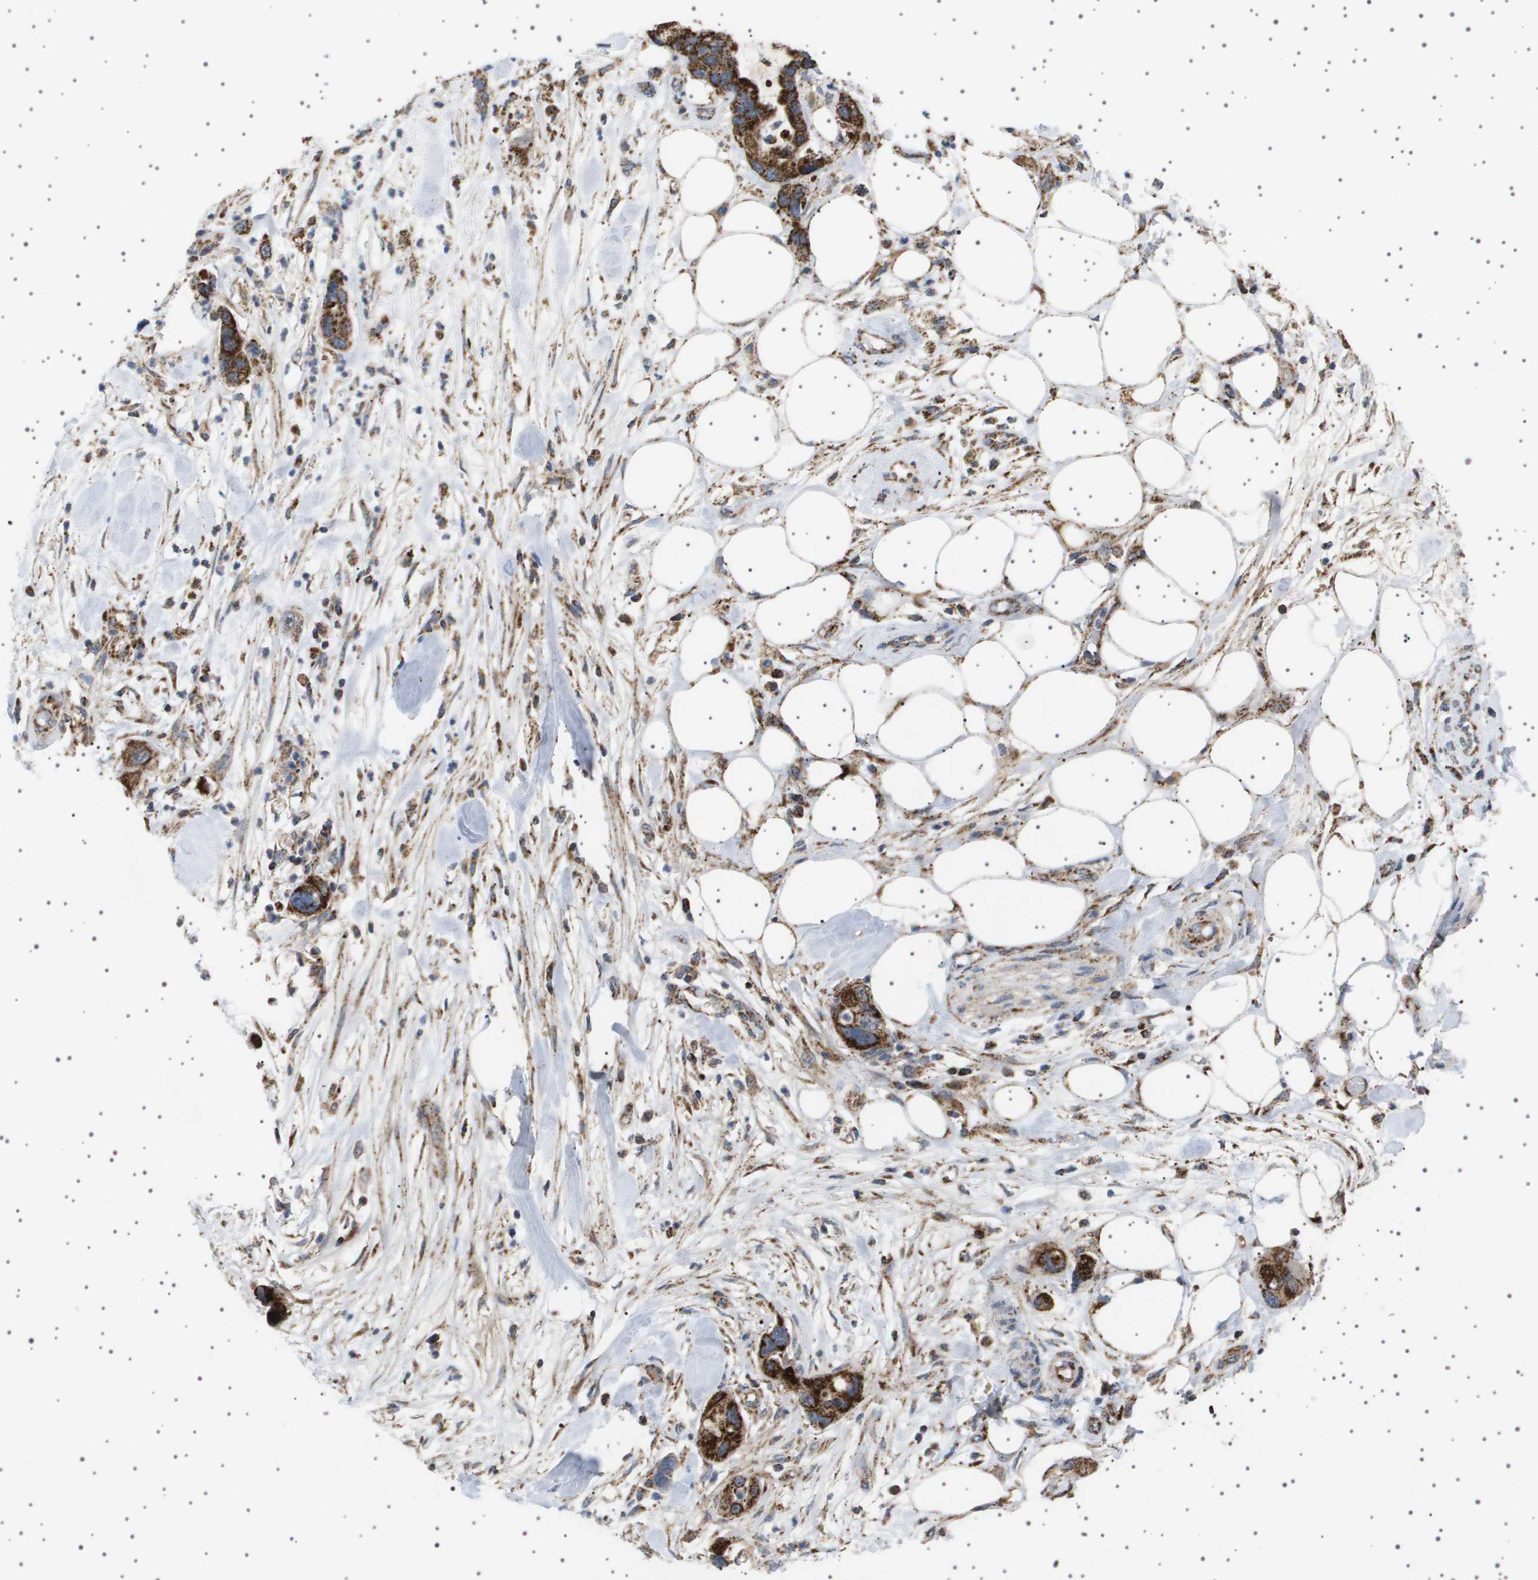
{"staining": {"intensity": "strong", "quantity": ">75%", "location": "cytoplasmic/membranous"}, "tissue": "pancreatic cancer", "cell_type": "Tumor cells", "image_type": "cancer", "snomed": [{"axis": "morphology", "description": "Normal tissue, NOS"}, {"axis": "morphology", "description": "Adenocarcinoma, NOS"}, {"axis": "topography", "description": "Pancreas"}], "caption": "Adenocarcinoma (pancreatic) was stained to show a protein in brown. There is high levels of strong cytoplasmic/membranous expression in approximately >75% of tumor cells.", "gene": "UBXN8", "patient": {"sex": "female", "age": 71}}